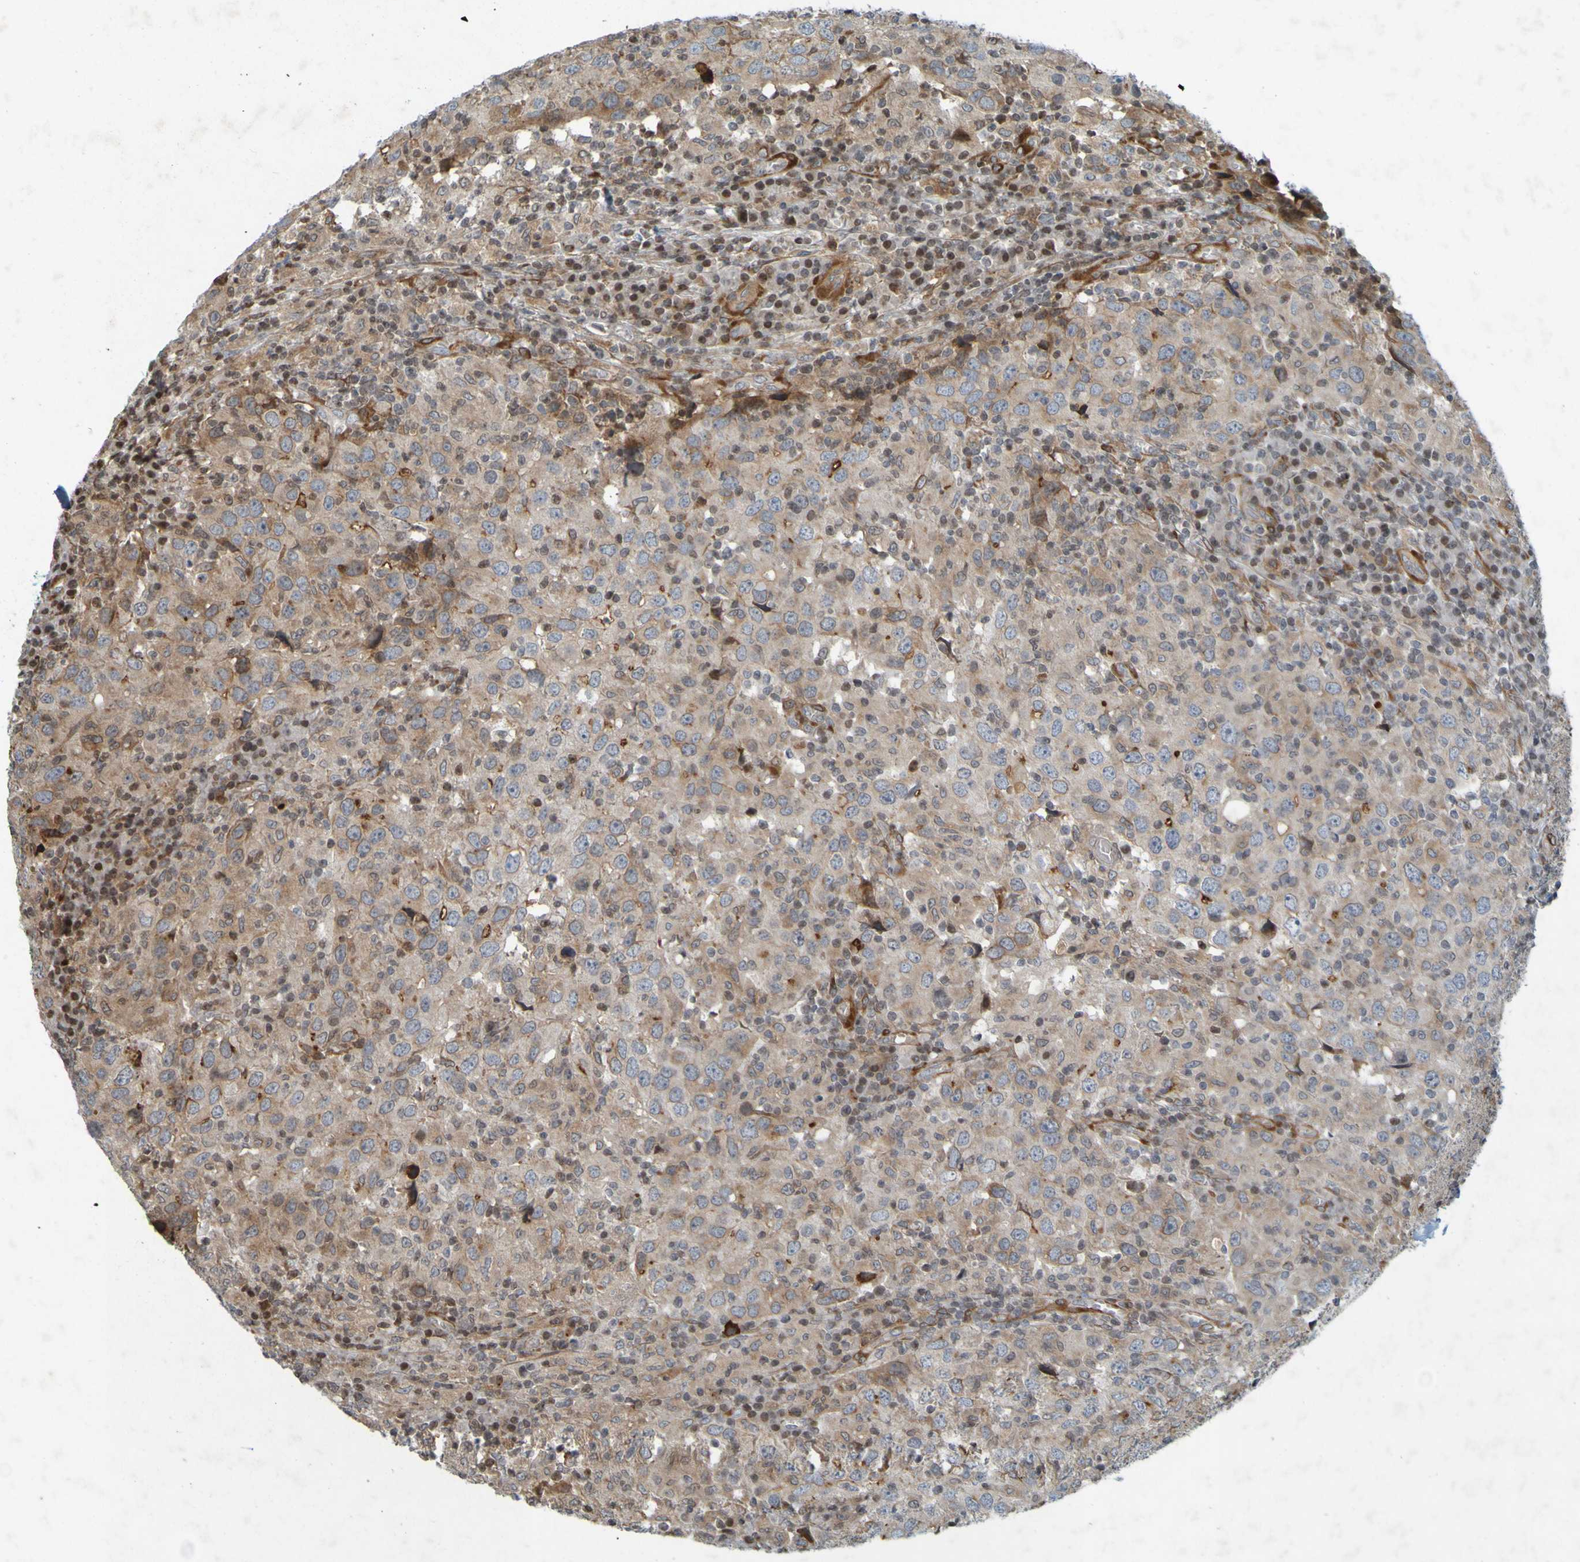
{"staining": {"intensity": "weak", "quantity": ">75%", "location": "cytoplasmic/membranous"}, "tissue": "head and neck cancer", "cell_type": "Tumor cells", "image_type": "cancer", "snomed": [{"axis": "morphology", "description": "Adenocarcinoma, NOS"}, {"axis": "topography", "description": "Salivary gland"}, {"axis": "topography", "description": "Head-Neck"}], "caption": "Adenocarcinoma (head and neck) stained with IHC displays weak cytoplasmic/membranous positivity in approximately >75% of tumor cells. Nuclei are stained in blue.", "gene": "GUCY1A1", "patient": {"sex": "female", "age": 65}}